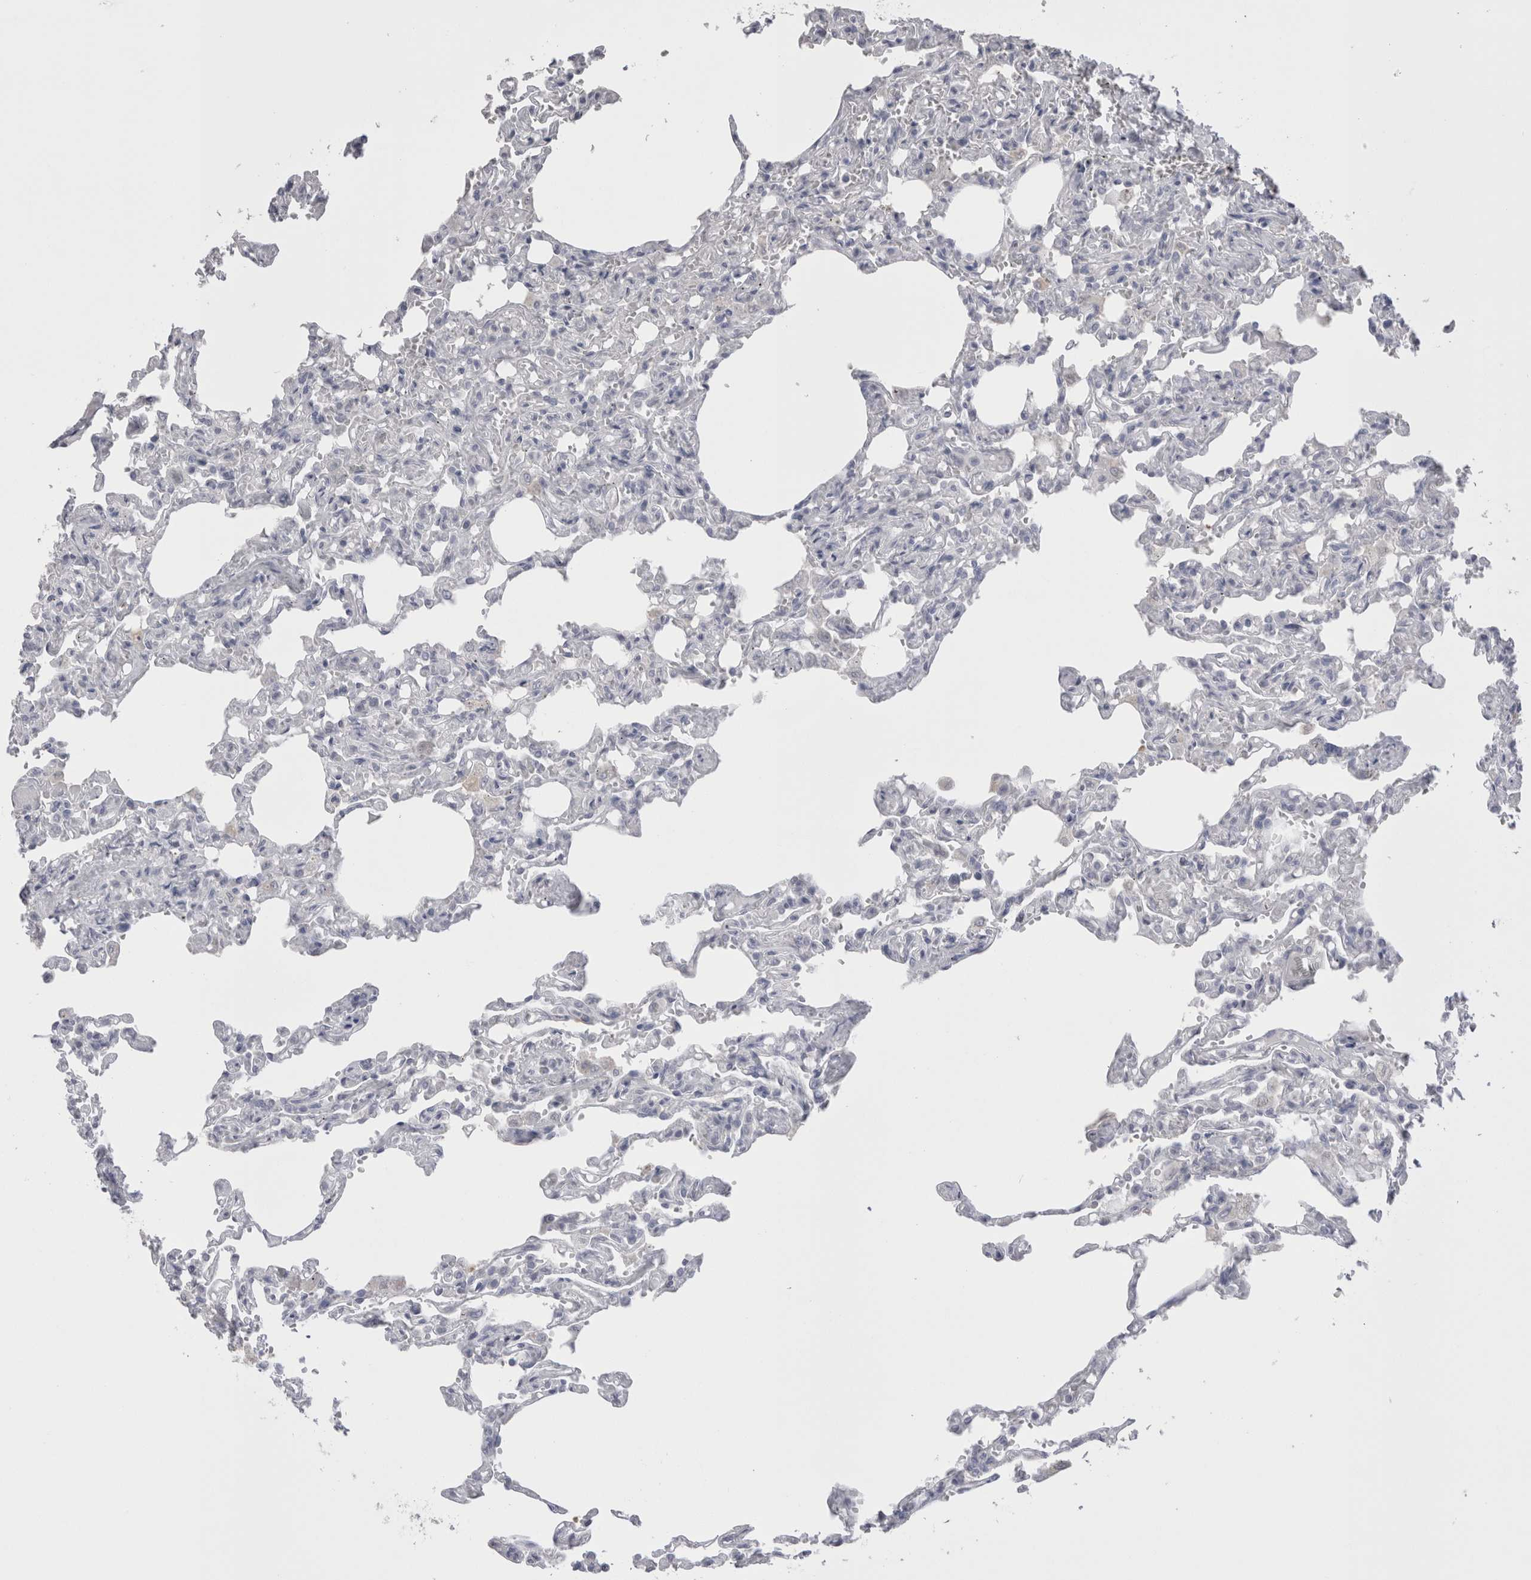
{"staining": {"intensity": "negative", "quantity": "none", "location": "none"}, "tissue": "lung", "cell_type": "Alveolar cells", "image_type": "normal", "snomed": [{"axis": "morphology", "description": "Normal tissue, NOS"}, {"axis": "topography", "description": "Lung"}], "caption": "Immunohistochemical staining of benign human lung shows no significant expression in alveolar cells. Nuclei are stained in blue.", "gene": "SUCNR1", "patient": {"sex": "male", "age": 21}}